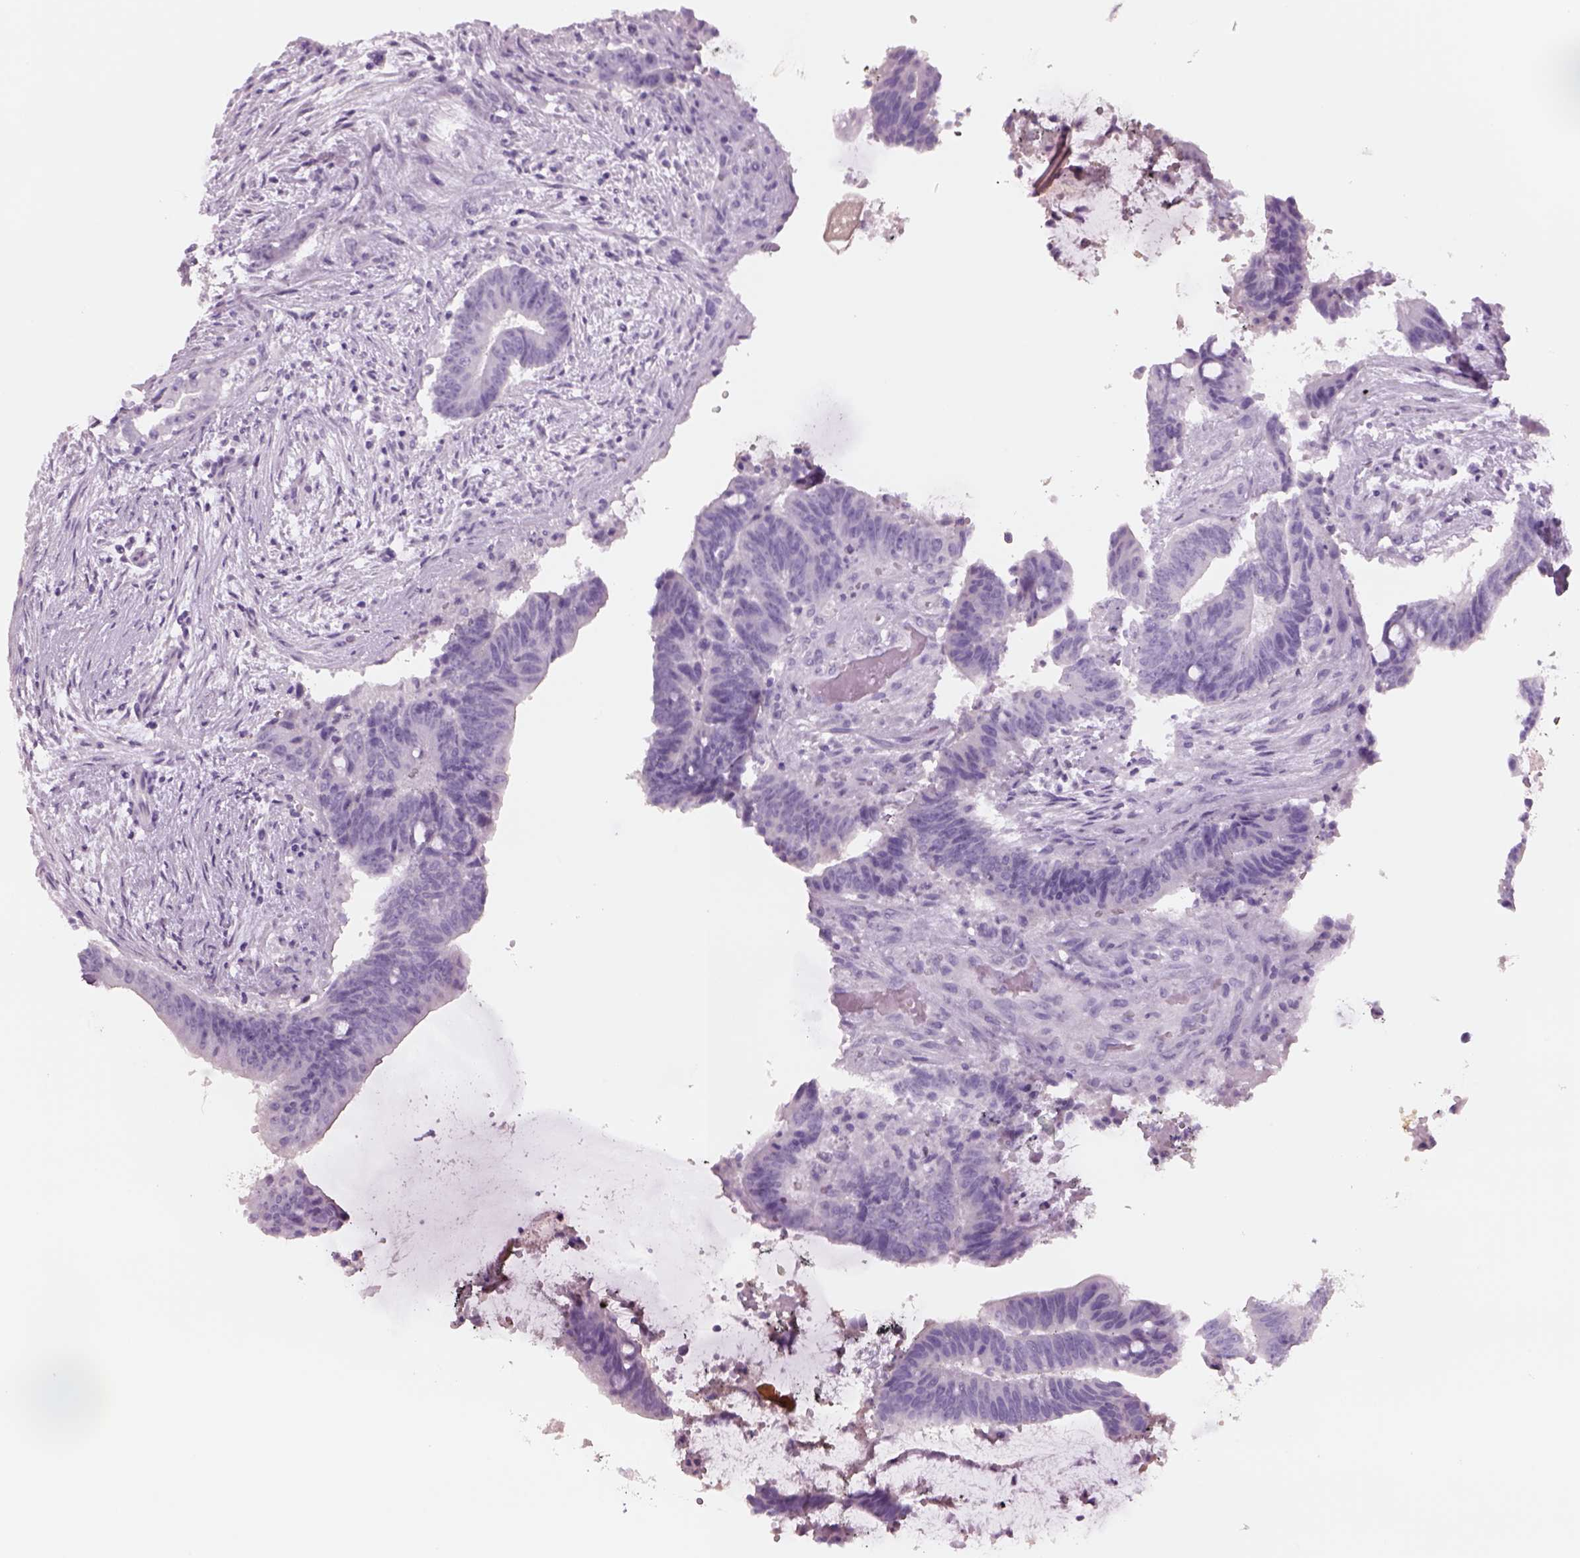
{"staining": {"intensity": "negative", "quantity": "none", "location": "none"}, "tissue": "colorectal cancer", "cell_type": "Tumor cells", "image_type": "cancer", "snomed": [{"axis": "morphology", "description": "Adenocarcinoma, NOS"}, {"axis": "topography", "description": "Colon"}], "caption": "A high-resolution photomicrograph shows immunohistochemistry (IHC) staining of colorectal adenocarcinoma, which displays no significant expression in tumor cells. Nuclei are stained in blue.", "gene": "RHO", "patient": {"sex": "female", "age": 43}}